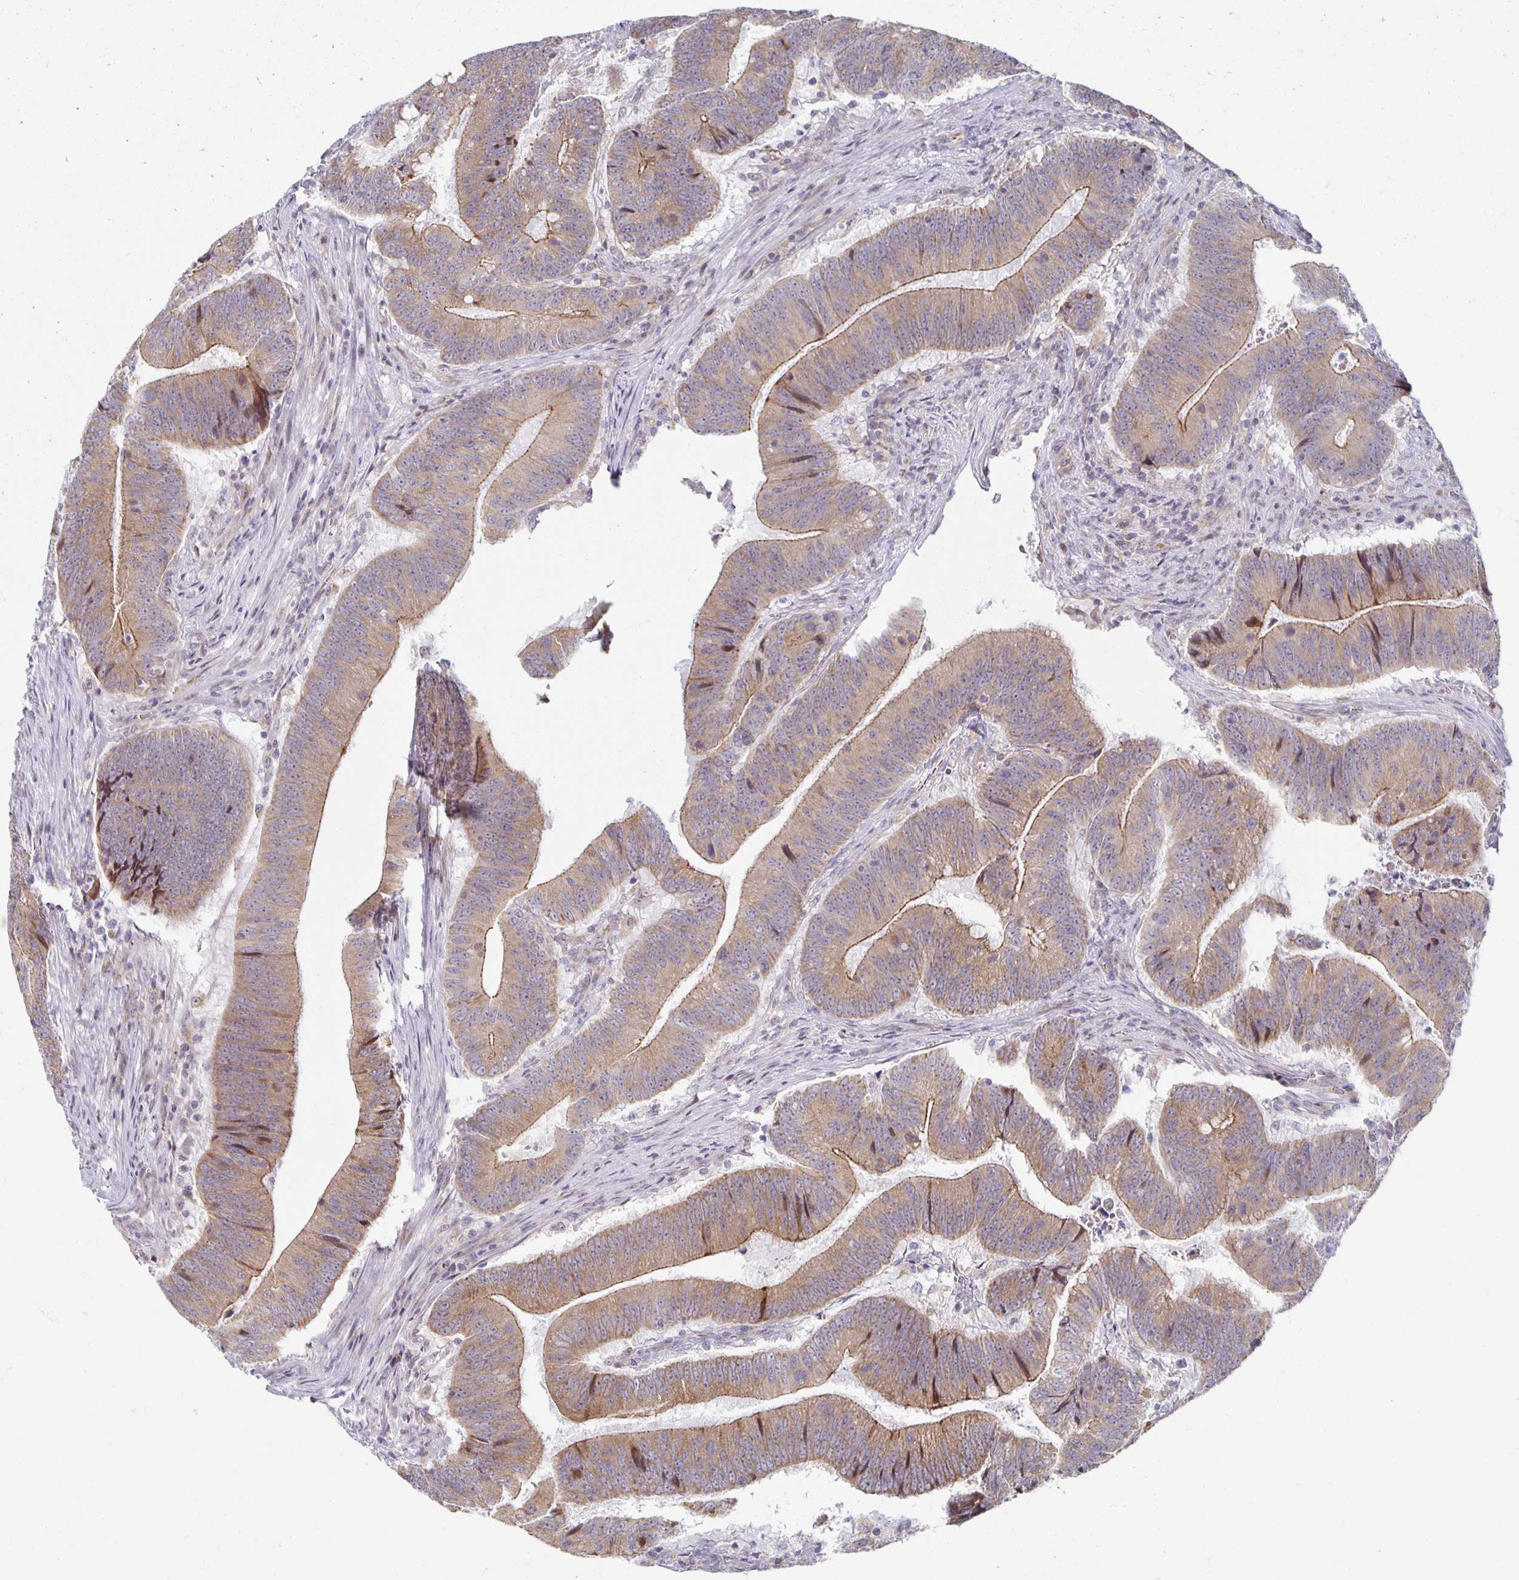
{"staining": {"intensity": "moderate", "quantity": ">75%", "location": "cytoplasmic/membranous"}, "tissue": "colorectal cancer", "cell_type": "Tumor cells", "image_type": "cancer", "snomed": [{"axis": "morphology", "description": "Adenocarcinoma, NOS"}, {"axis": "topography", "description": "Colon"}], "caption": "Immunohistochemical staining of human colorectal cancer (adenocarcinoma) exhibits medium levels of moderate cytoplasmic/membranous staining in about >75% of tumor cells.", "gene": "HCFC1R1", "patient": {"sex": "female", "age": 87}}